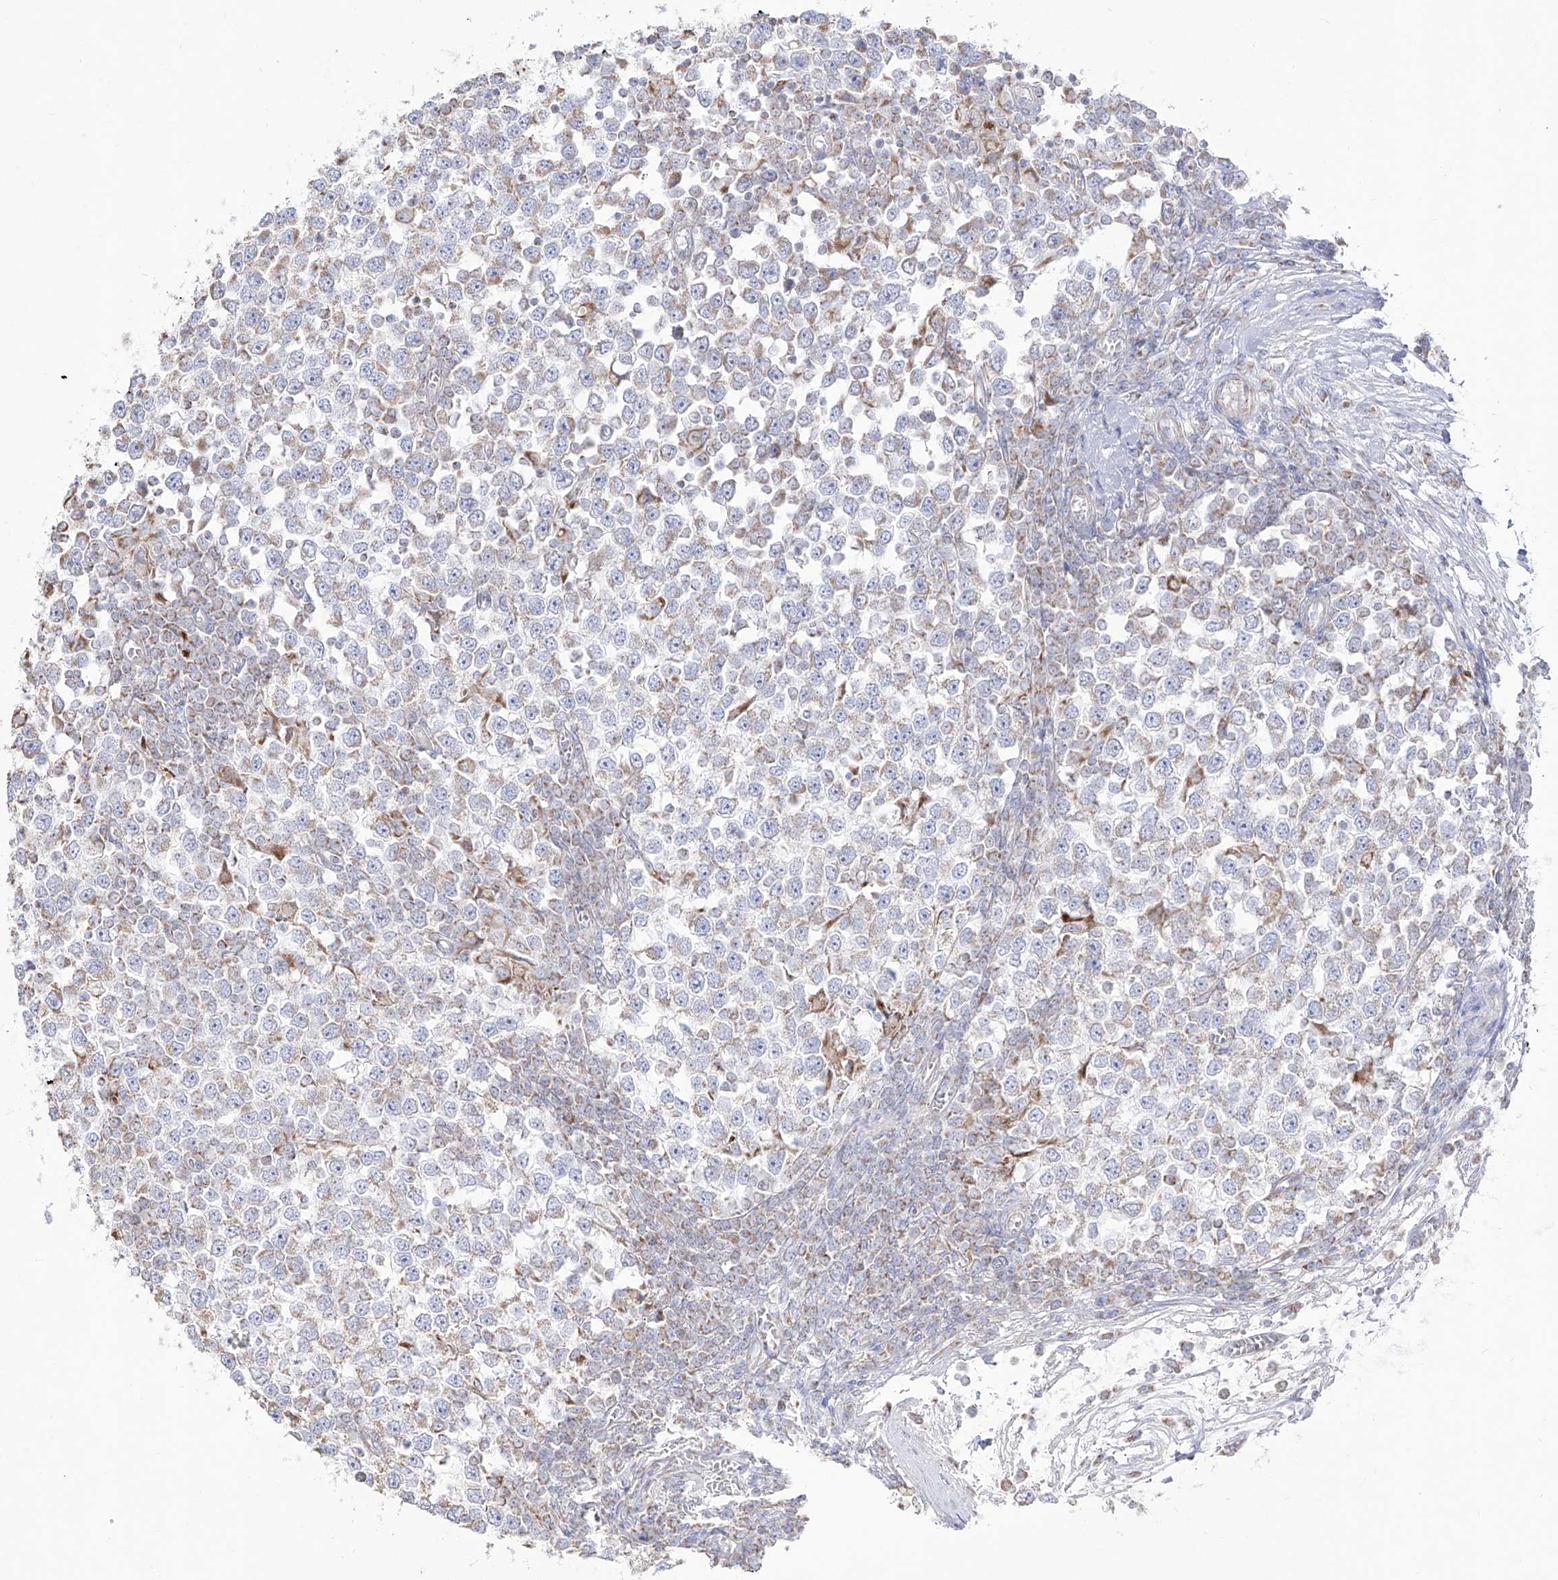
{"staining": {"intensity": "moderate", "quantity": "<25%", "location": "cytoplasmic/membranous"}, "tissue": "testis cancer", "cell_type": "Tumor cells", "image_type": "cancer", "snomed": [{"axis": "morphology", "description": "Seminoma, NOS"}, {"axis": "topography", "description": "Testis"}], "caption": "Testis cancer stained for a protein (brown) demonstrates moderate cytoplasmic/membranous positive expression in about <25% of tumor cells.", "gene": "RCHY1", "patient": {"sex": "male", "age": 65}}